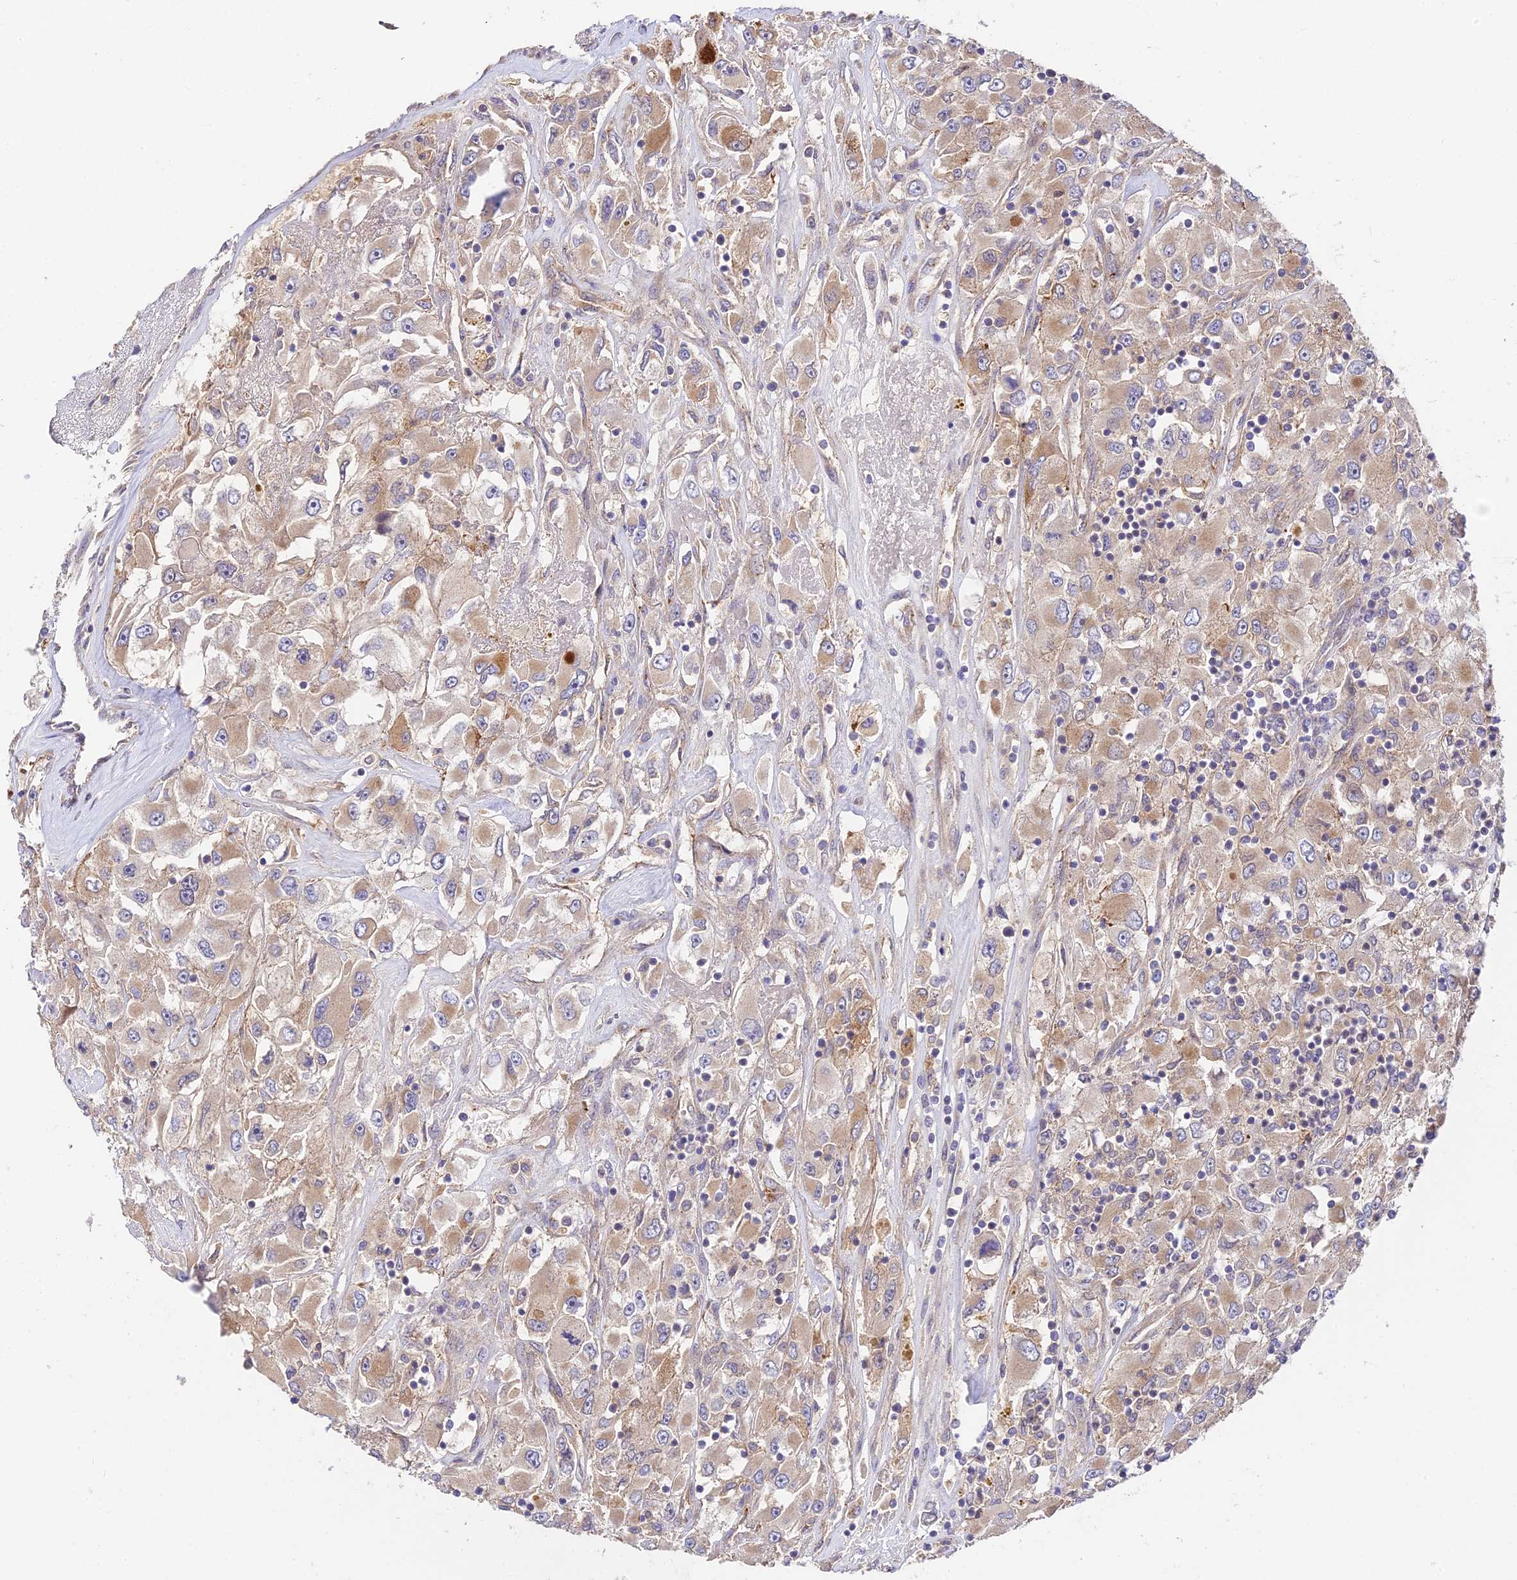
{"staining": {"intensity": "moderate", "quantity": "<25%", "location": "cytoplasmic/membranous"}, "tissue": "renal cancer", "cell_type": "Tumor cells", "image_type": "cancer", "snomed": [{"axis": "morphology", "description": "Adenocarcinoma, NOS"}, {"axis": "topography", "description": "Kidney"}], "caption": "DAB immunohistochemical staining of human renal cancer displays moderate cytoplasmic/membranous protein staining in about <25% of tumor cells.", "gene": "C3orf20", "patient": {"sex": "female", "age": 52}}